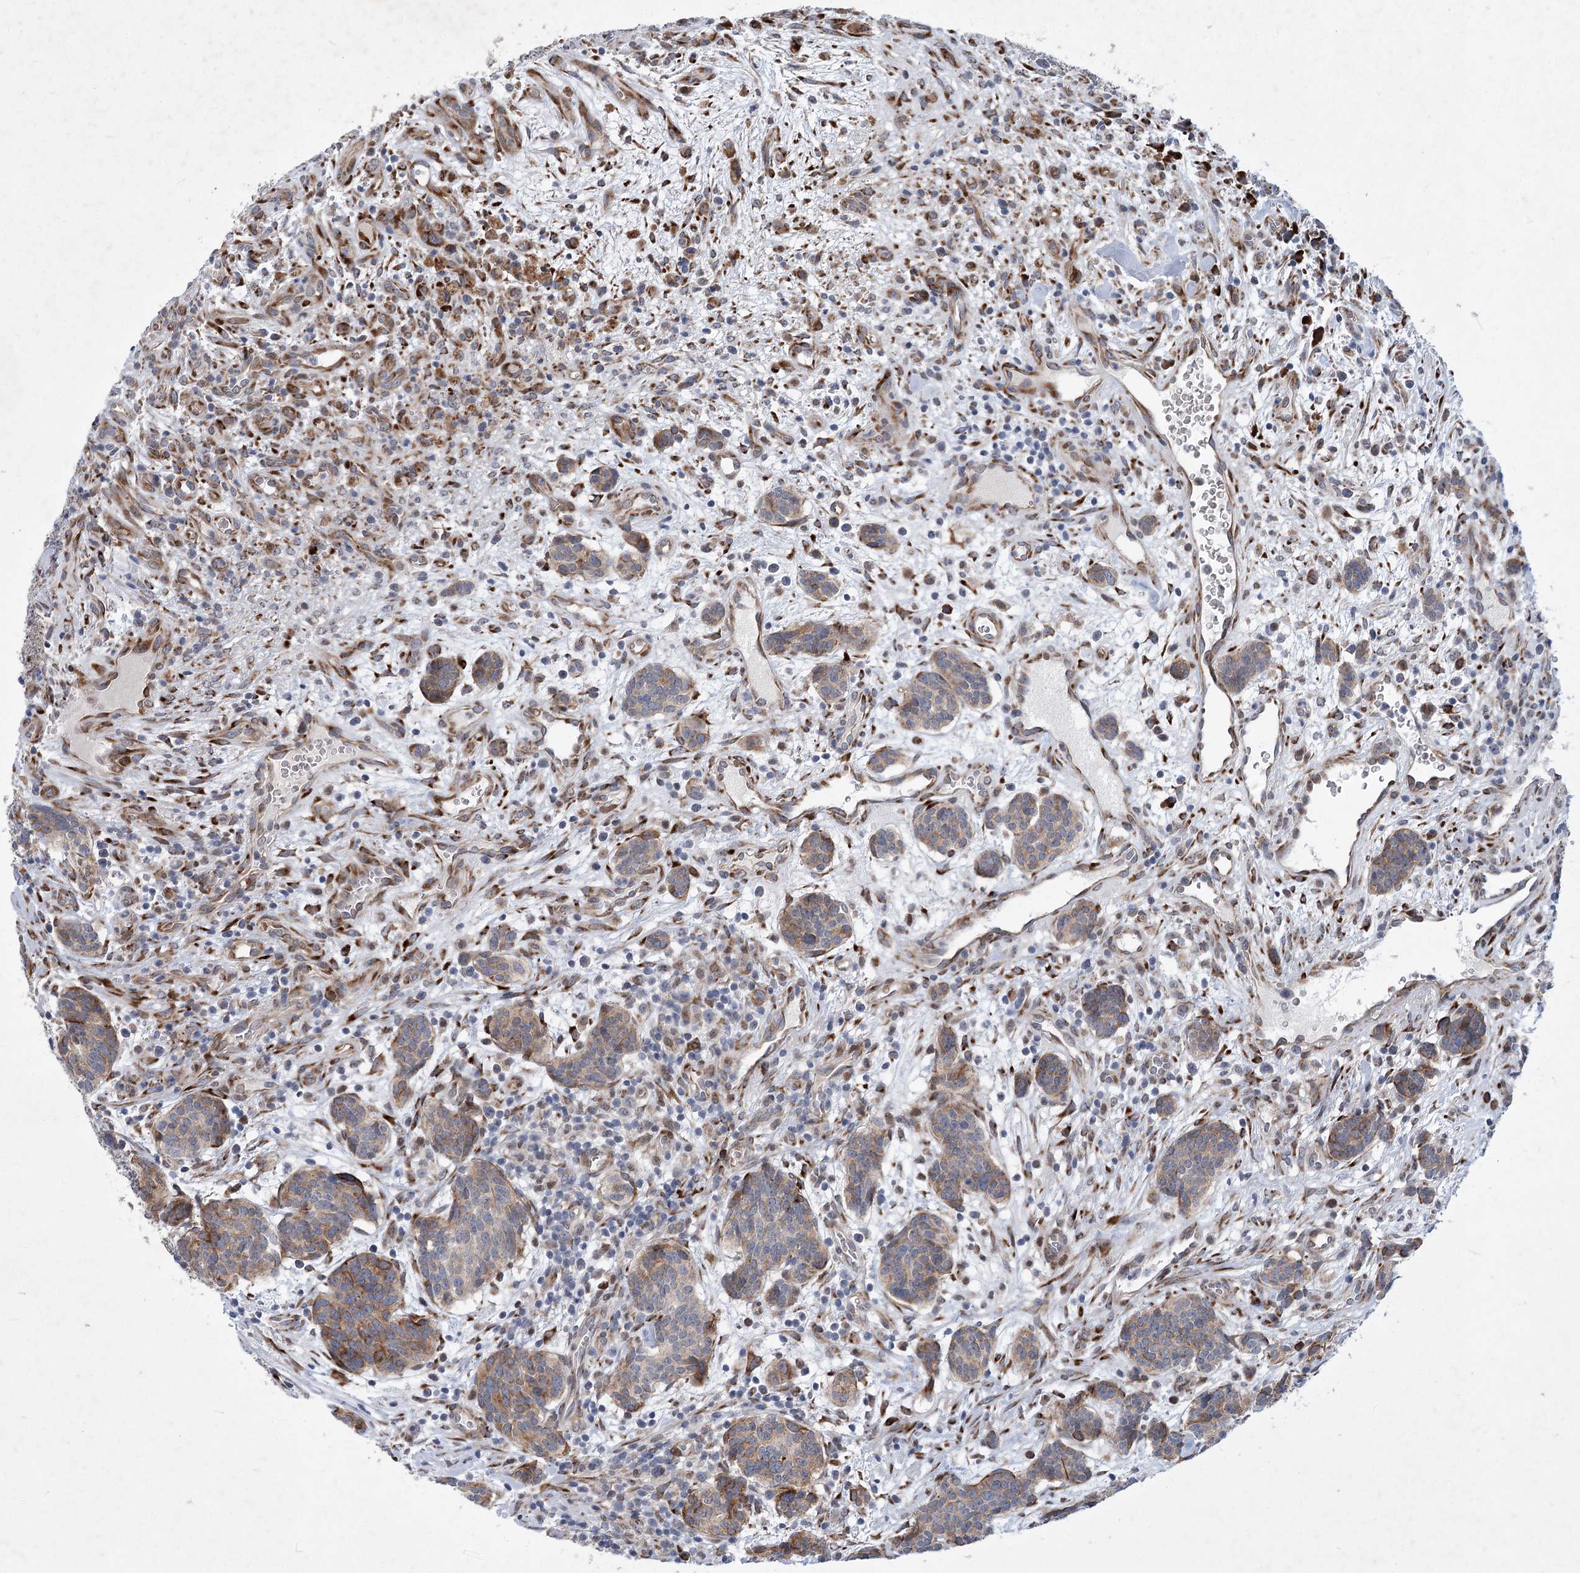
{"staining": {"intensity": "weak", "quantity": ">75%", "location": "cytoplasmic/membranous"}, "tissue": "carcinoid", "cell_type": "Tumor cells", "image_type": "cancer", "snomed": [{"axis": "morphology", "description": "Carcinoid, malignant, NOS"}, {"axis": "topography", "description": "Lung"}], "caption": "High-power microscopy captured an immunohistochemistry image of carcinoid (malignant), revealing weak cytoplasmic/membranous positivity in approximately >75% of tumor cells.", "gene": "GCNT4", "patient": {"sex": "female", "age": 46}}